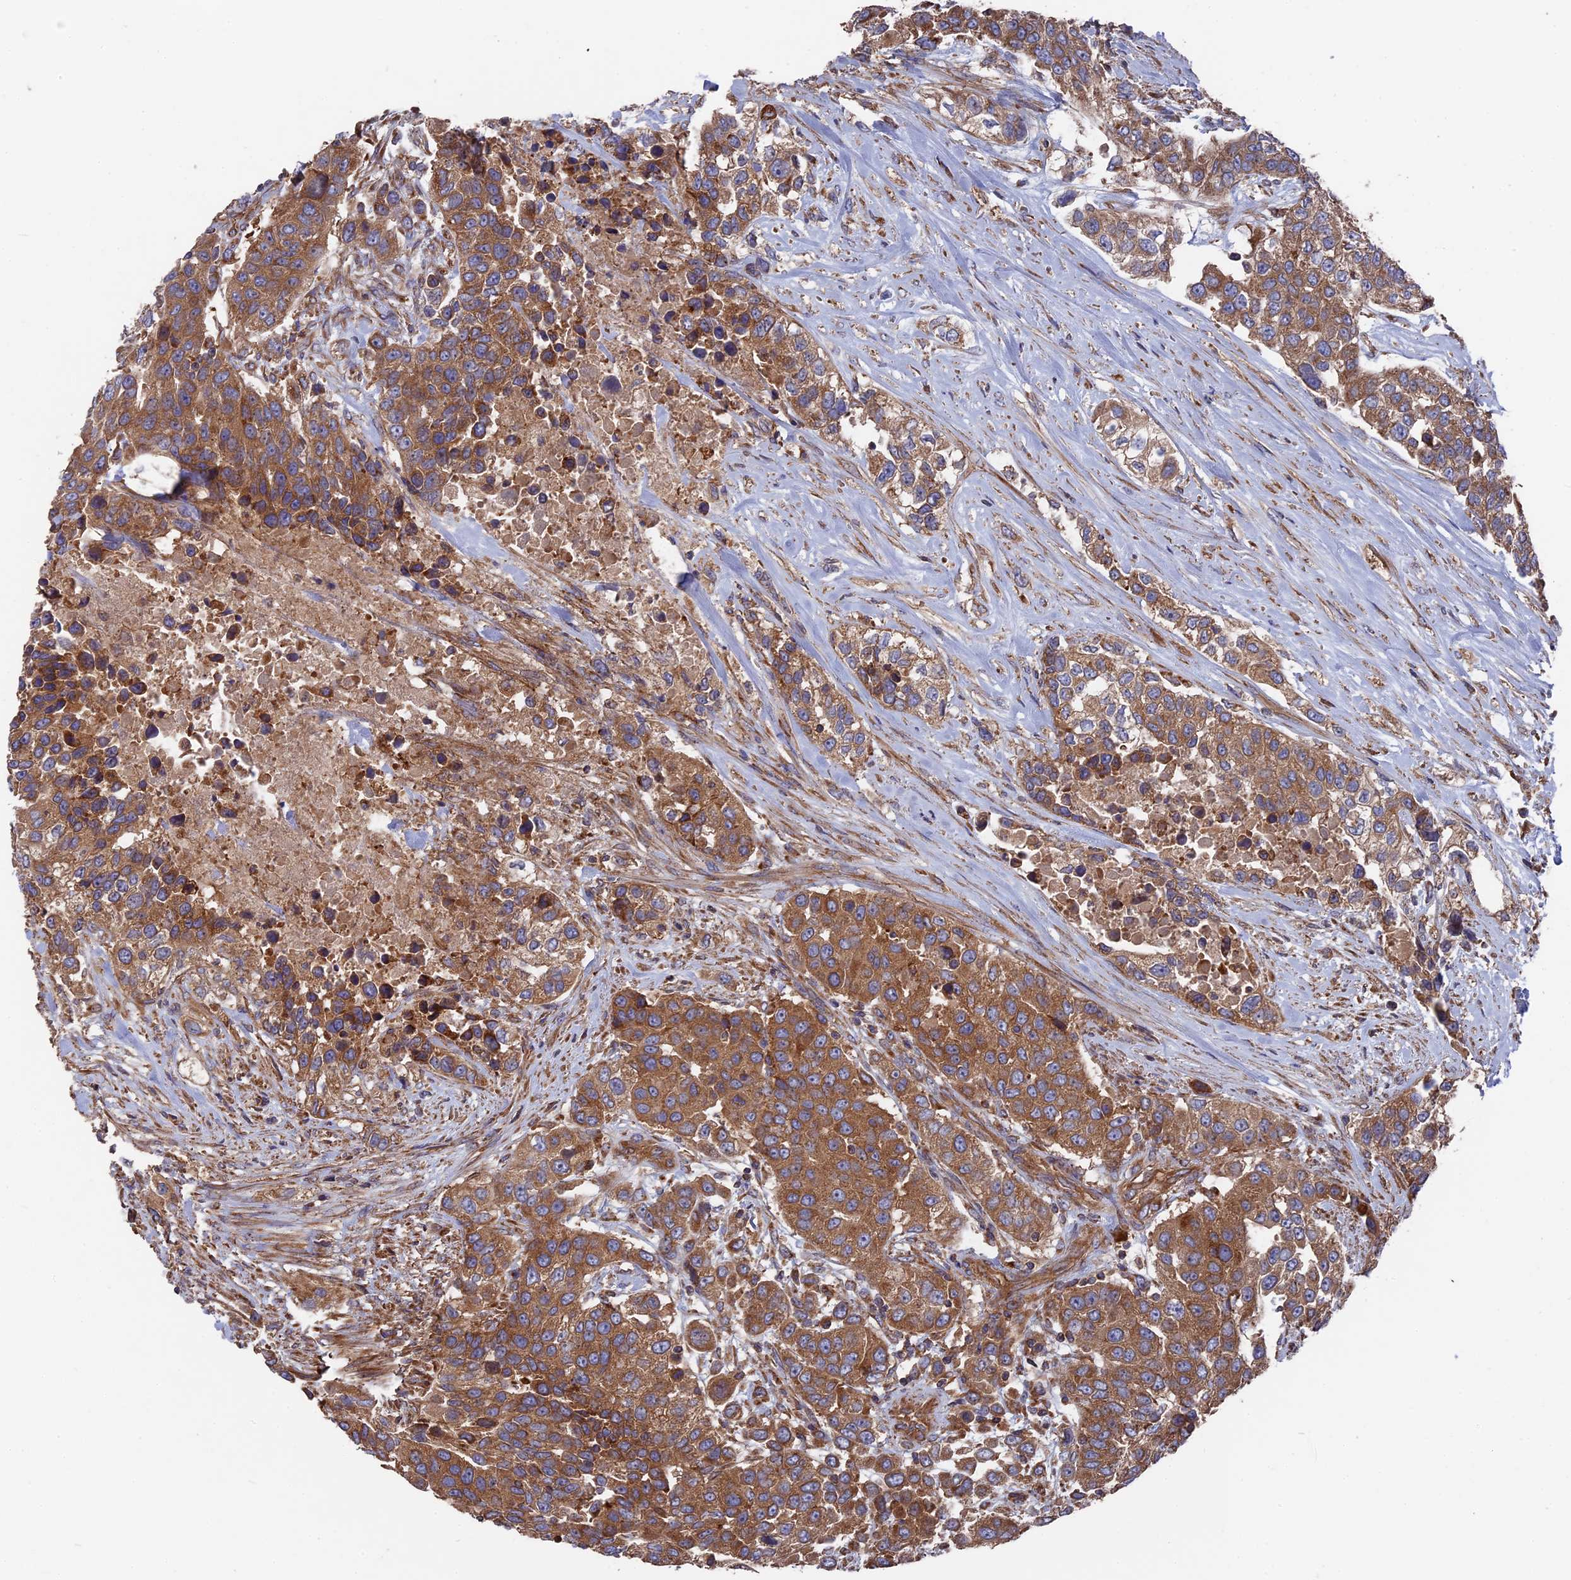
{"staining": {"intensity": "moderate", "quantity": ">75%", "location": "cytoplasmic/membranous"}, "tissue": "urothelial cancer", "cell_type": "Tumor cells", "image_type": "cancer", "snomed": [{"axis": "morphology", "description": "Urothelial carcinoma, High grade"}, {"axis": "topography", "description": "Urinary bladder"}], "caption": "Immunohistochemistry of human high-grade urothelial carcinoma exhibits medium levels of moderate cytoplasmic/membranous positivity in about >75% of tumor cells.", "gene": "TELO2", "patient": {"sex": "female", "age": 80}}